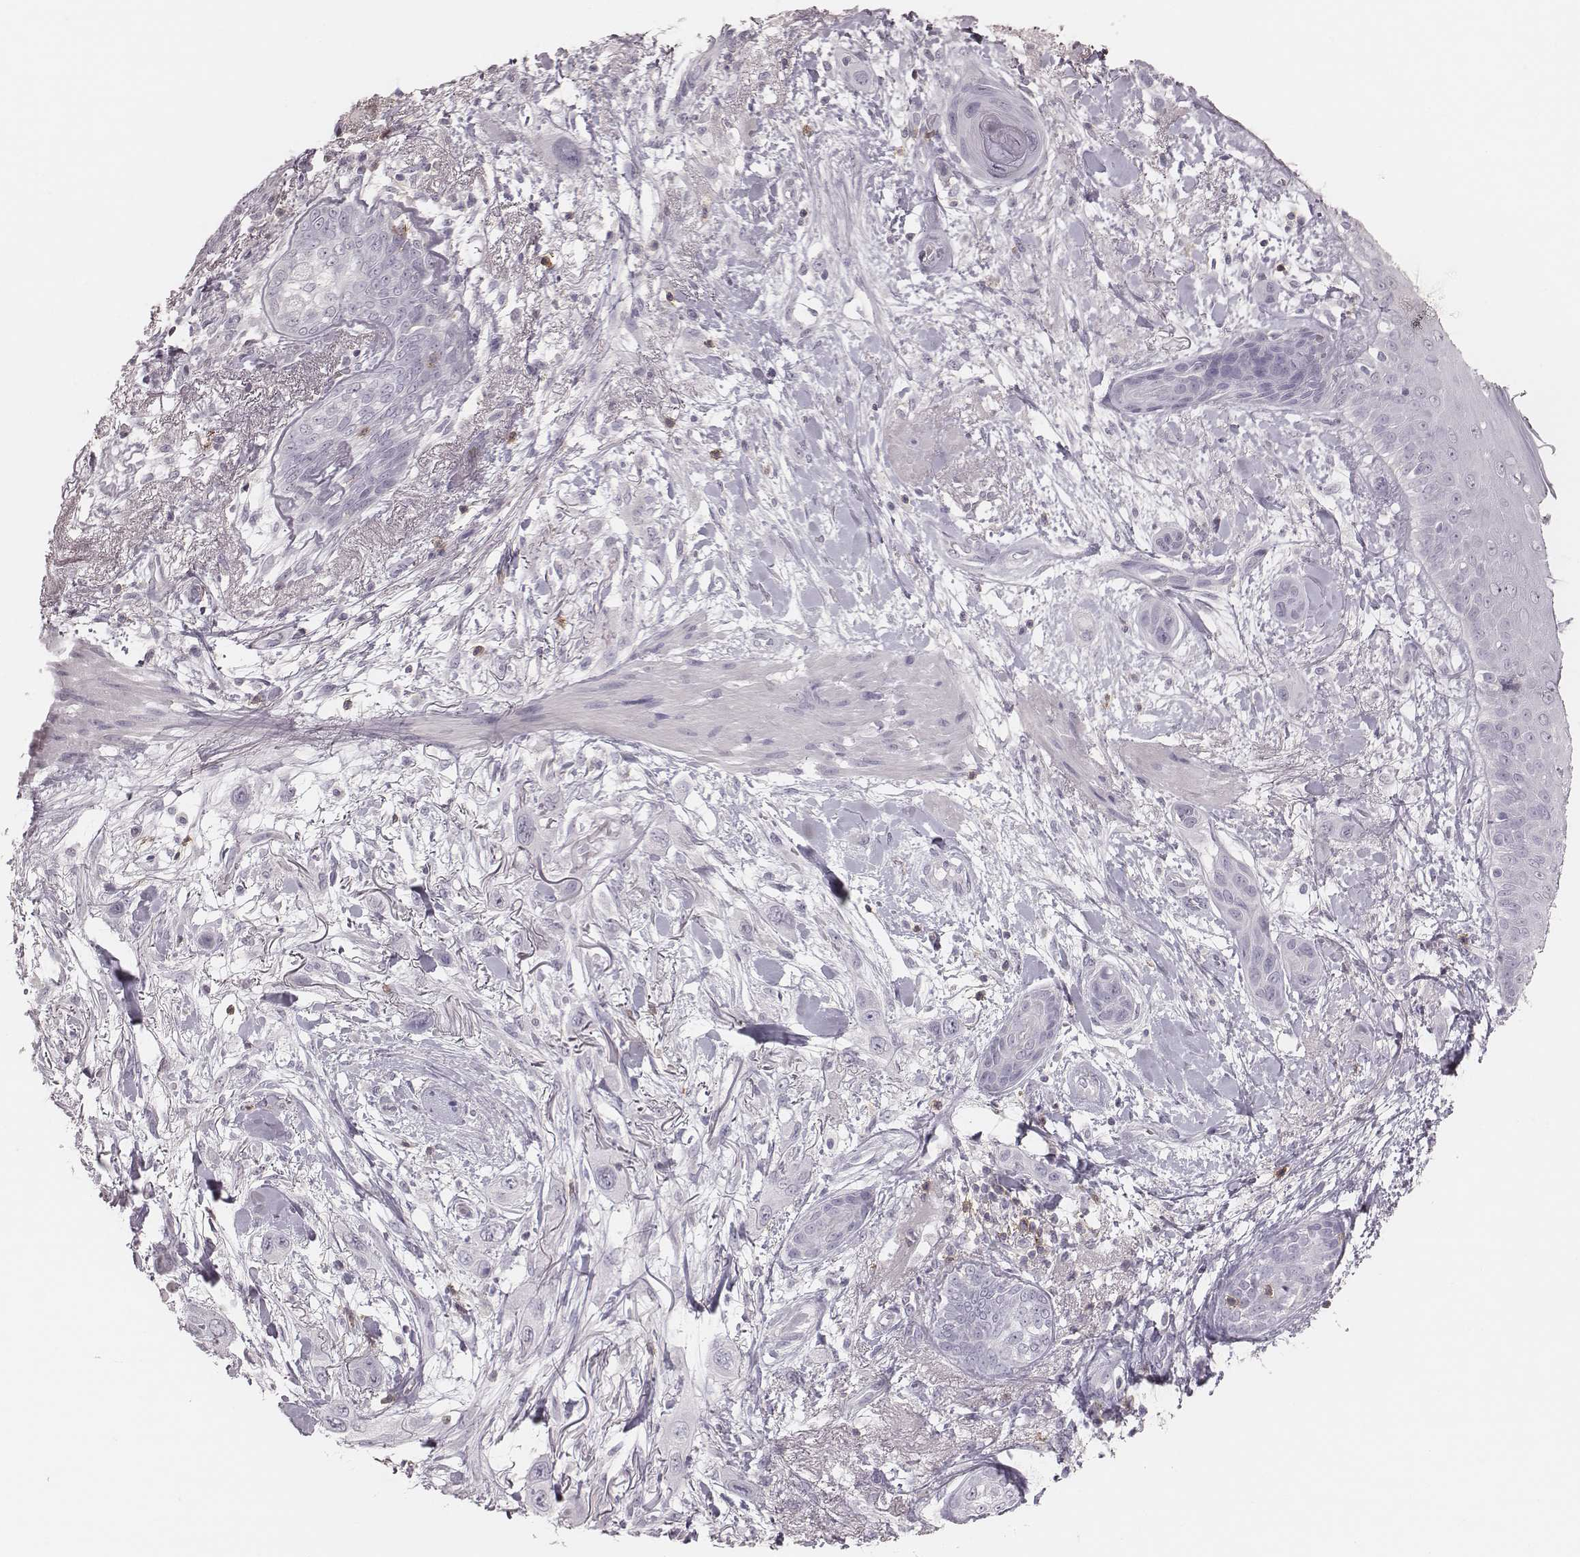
{"staining": {"intensity": "negative", "quantity": "none", "location": "none"}, "tissue": "skin cancer", "cell_type": "Tumor cells", "image_type": "cancer", "snomed": [{"axis": "morphology", "description": "Squamous cell carcinoma, NOS"}, {"axis": "topography", "description": "Skin"}], "caption": "Human squamous cell carcinoma (skin) stained for a protein using immunohistochemistry (IHC) exhibits no expression in tumor cells.", "gene": "PDCD1", "patient": {"sex": "male", "age": 79}}